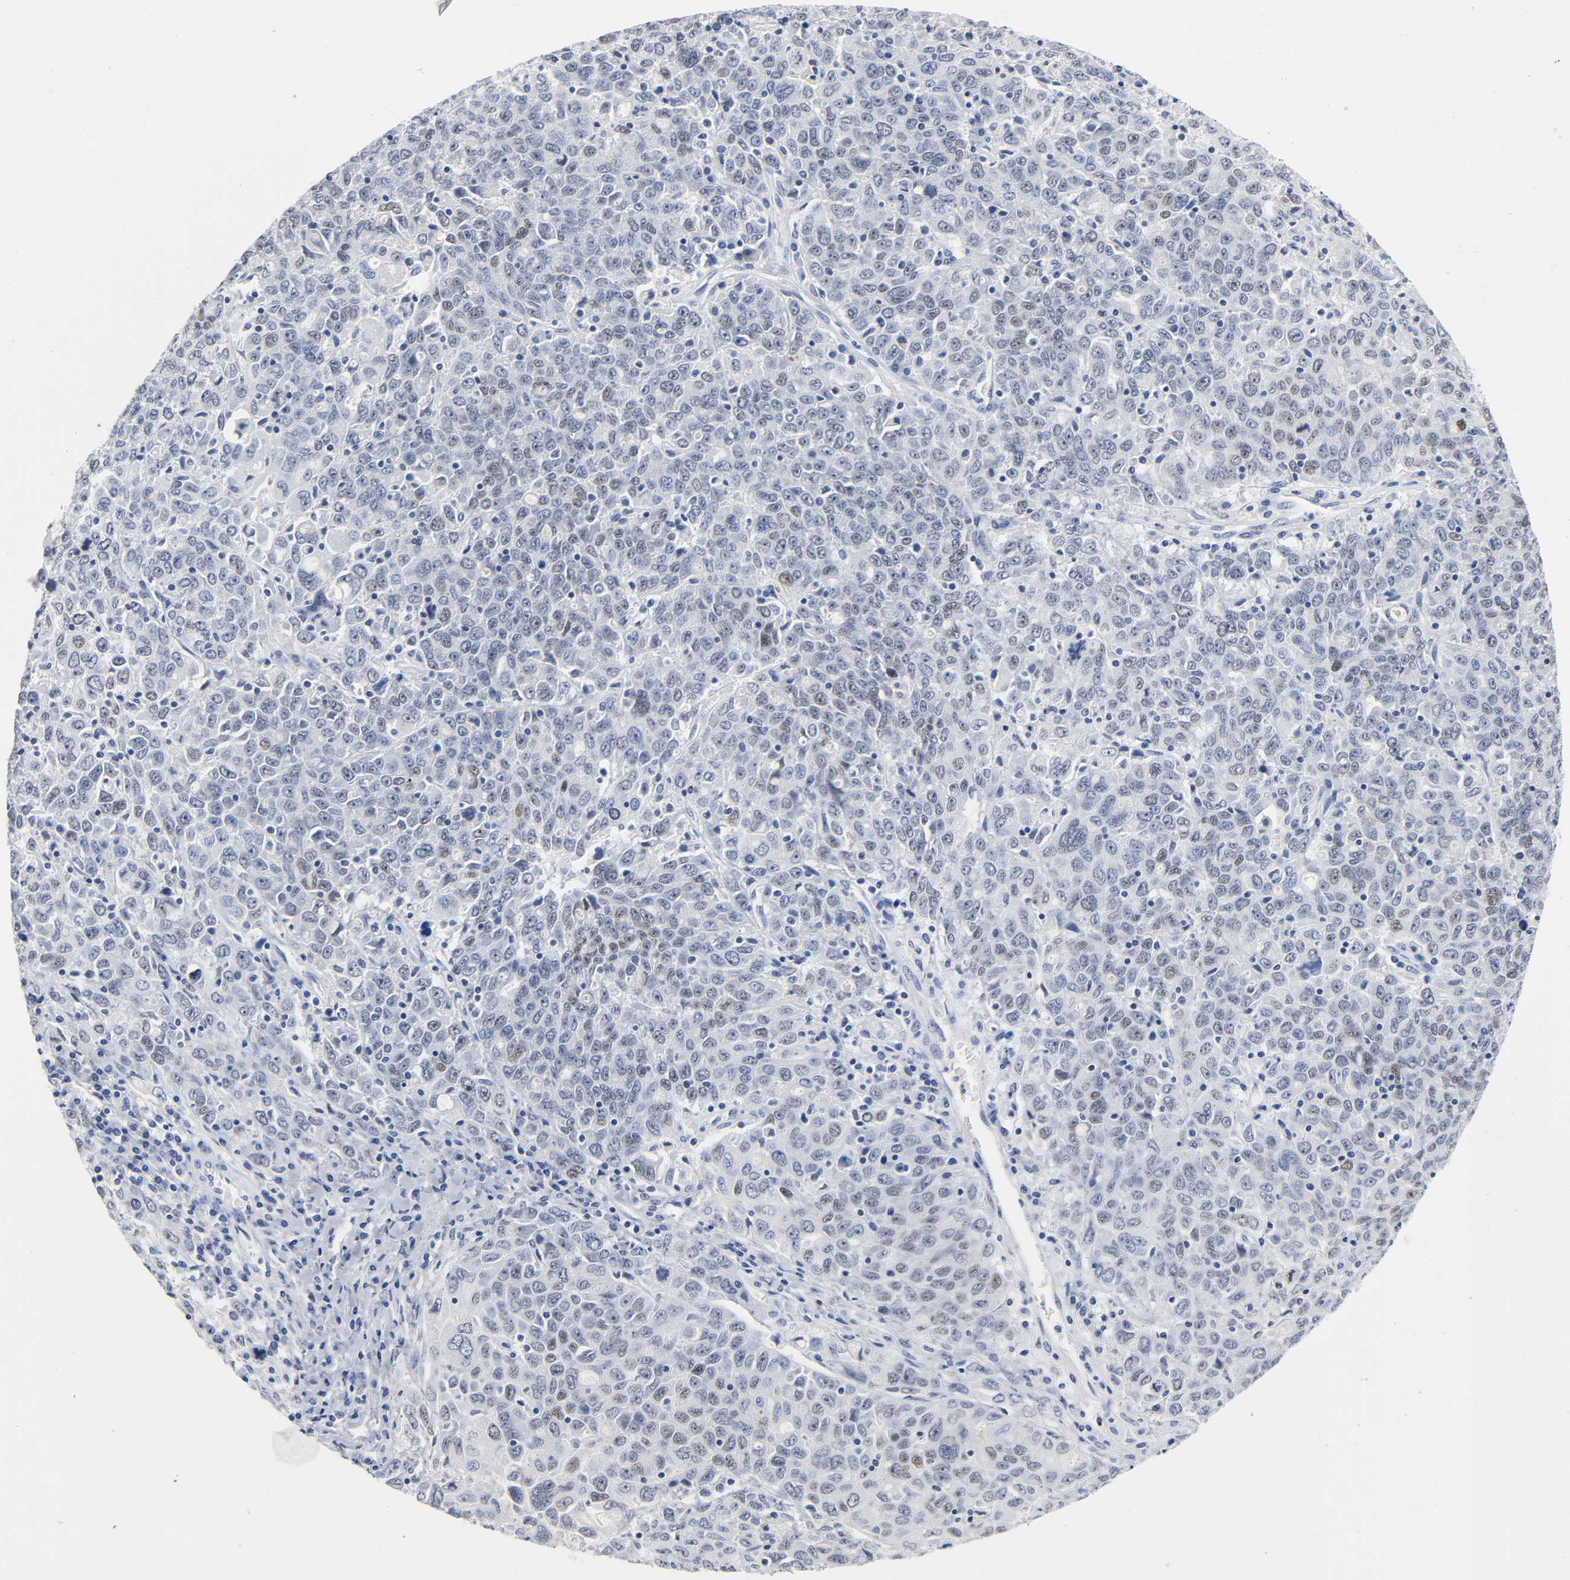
{"staining": {"intensity": "weak", "quantity": "25%-75%", "location": "nuclear"}, "tissue": "ovarian cancer", "cell_type": "Tumor cells", "image_type": "cancer", "snomed": [{"axis": "morphology", "description": "Carcinoma, endometroid"}, {"axis": "topography", "description": "Ovary"}], "caption": "Ovarian cancer stained with a brown dye shows weak nuclear positive expression in approximately 25%-75% of tumor cells.", "gene": "NAB2", "patient": {"sex": "female", "age": 62}}